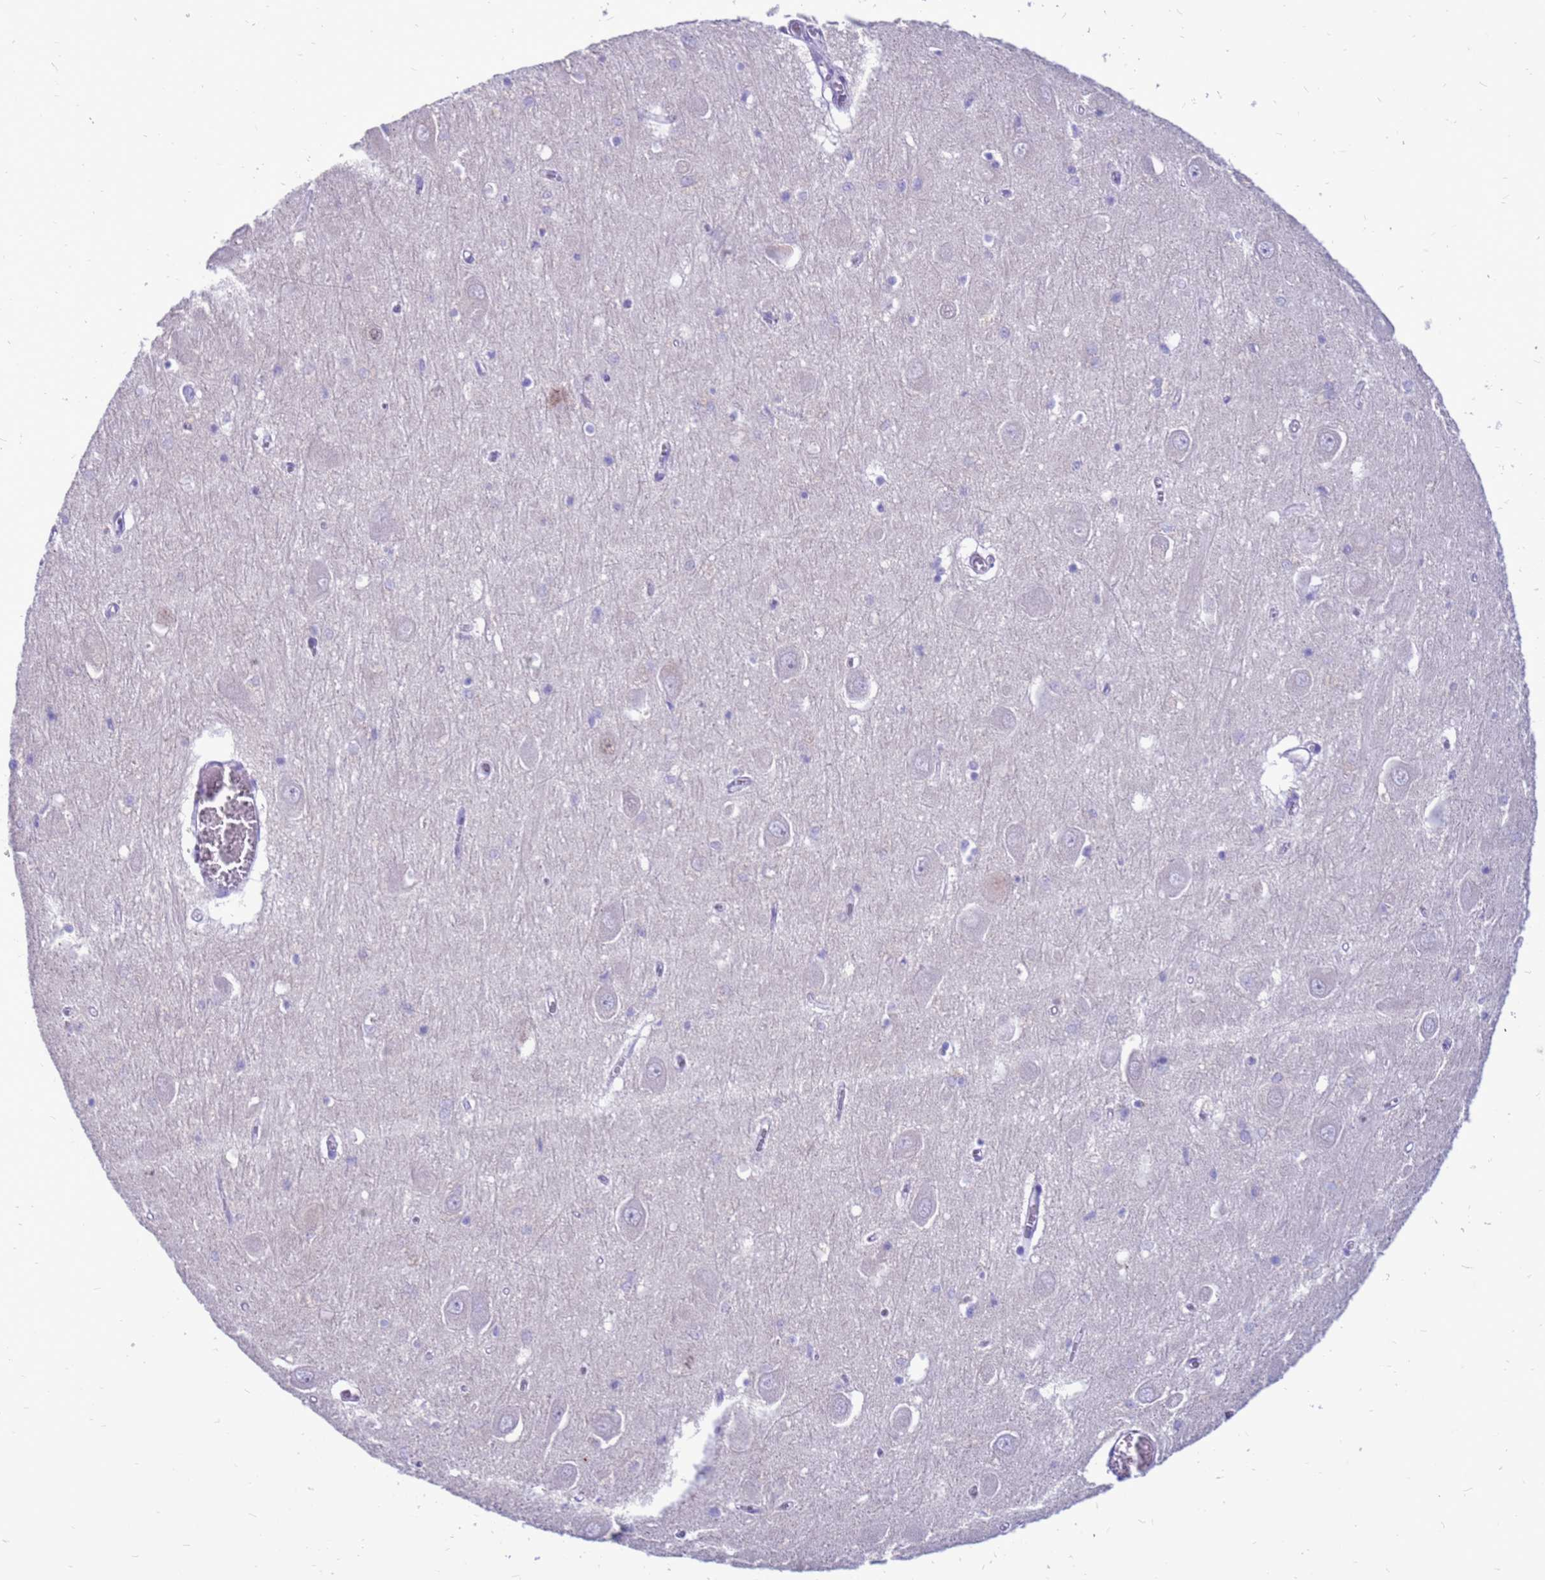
{"staining": {"intensity": "negative", "quantity": "none", "location": "none"}, "tissue": "hippocampus", "cell_type": "Glial cells", "image_type": "normal", "snomed": [{"axis": "morphology", "description": "Normal tissue, NOS"}, {"axis": "topography", "description": "Hippocampus"}], "caption": "A histopathology image of human hippocampus is negative for staining in glial cells. (Immunohistochemistry, brightfield microscopy, high magnification).", "gene": "PDE10A", "patient": {"sex": "male", "age": 70}}